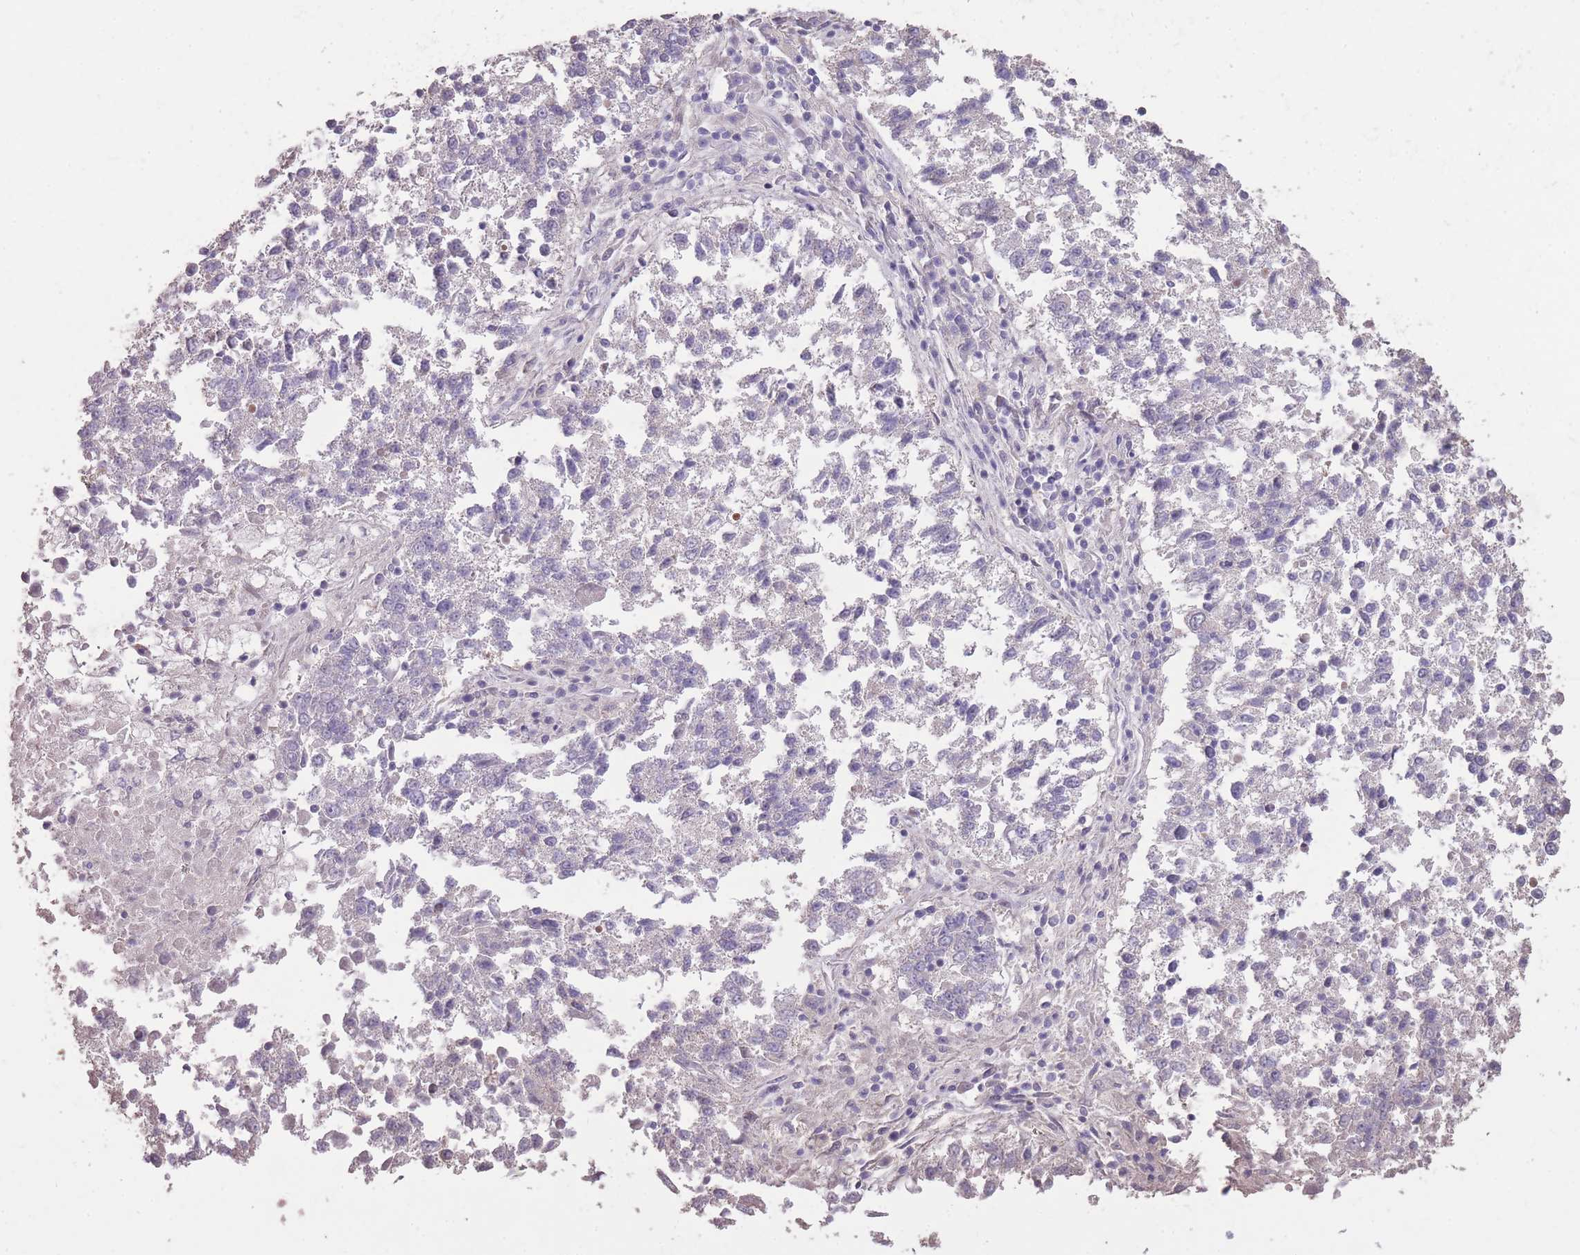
{"staining": {"intensity": "negative", "quantity": "none", "location": "none"}, "tissue": "lung cancer", "cell_type": "Tumor cells", "image_type": "cancer", "snomed": [{"axis": "morphology", "description": "Squamous cell carcinoma, NOS"}, {"axis": "topography", "description": "Lung"}], "caption": "Tumor cells show no significant positivity in lung cancer.", "gene": "RSPH10B", "patient": {"sex": "male", "age": 73}}